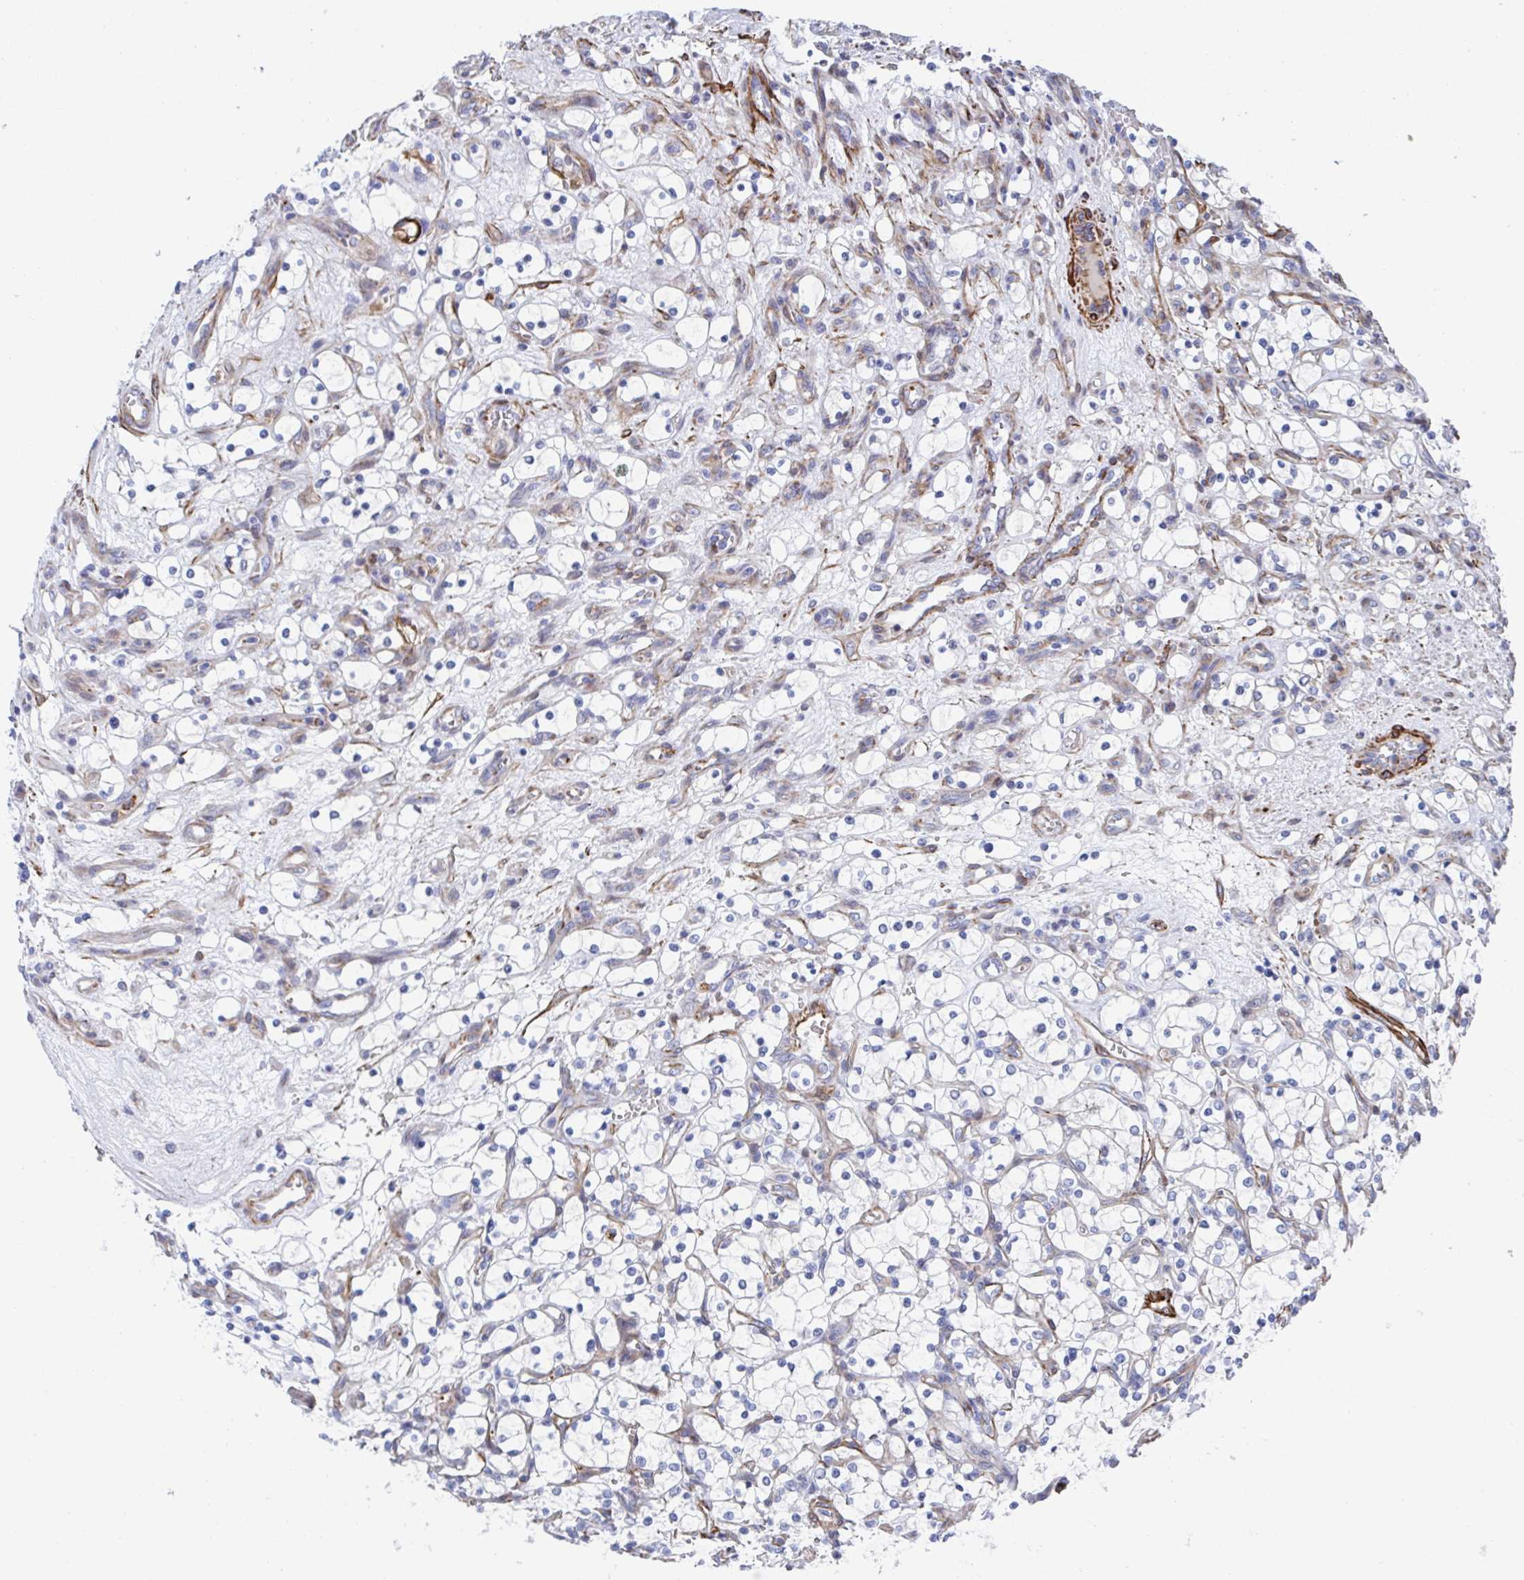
{"staining": {"intensity": "negative", "quantity": "none", "location": "none"}, "tissue": "renal cancer", "cell_type": "Tumor cells", "image_type": "cancer", "snomed": [{"axis": "morphology", "description": "Adenocarcinoma, NOS"}, {"axis": "topography", "description": "Kidney"}], "caption": "Tumor cells are negative for brown protein staining in renal adenocarcinoma. (DAB (3,3'-diaminobenzidine) IHC visualized using brightfield microscopy, high magnification).", "gene": "KLC3", "patient": {"sex": "female", "age": 69}}